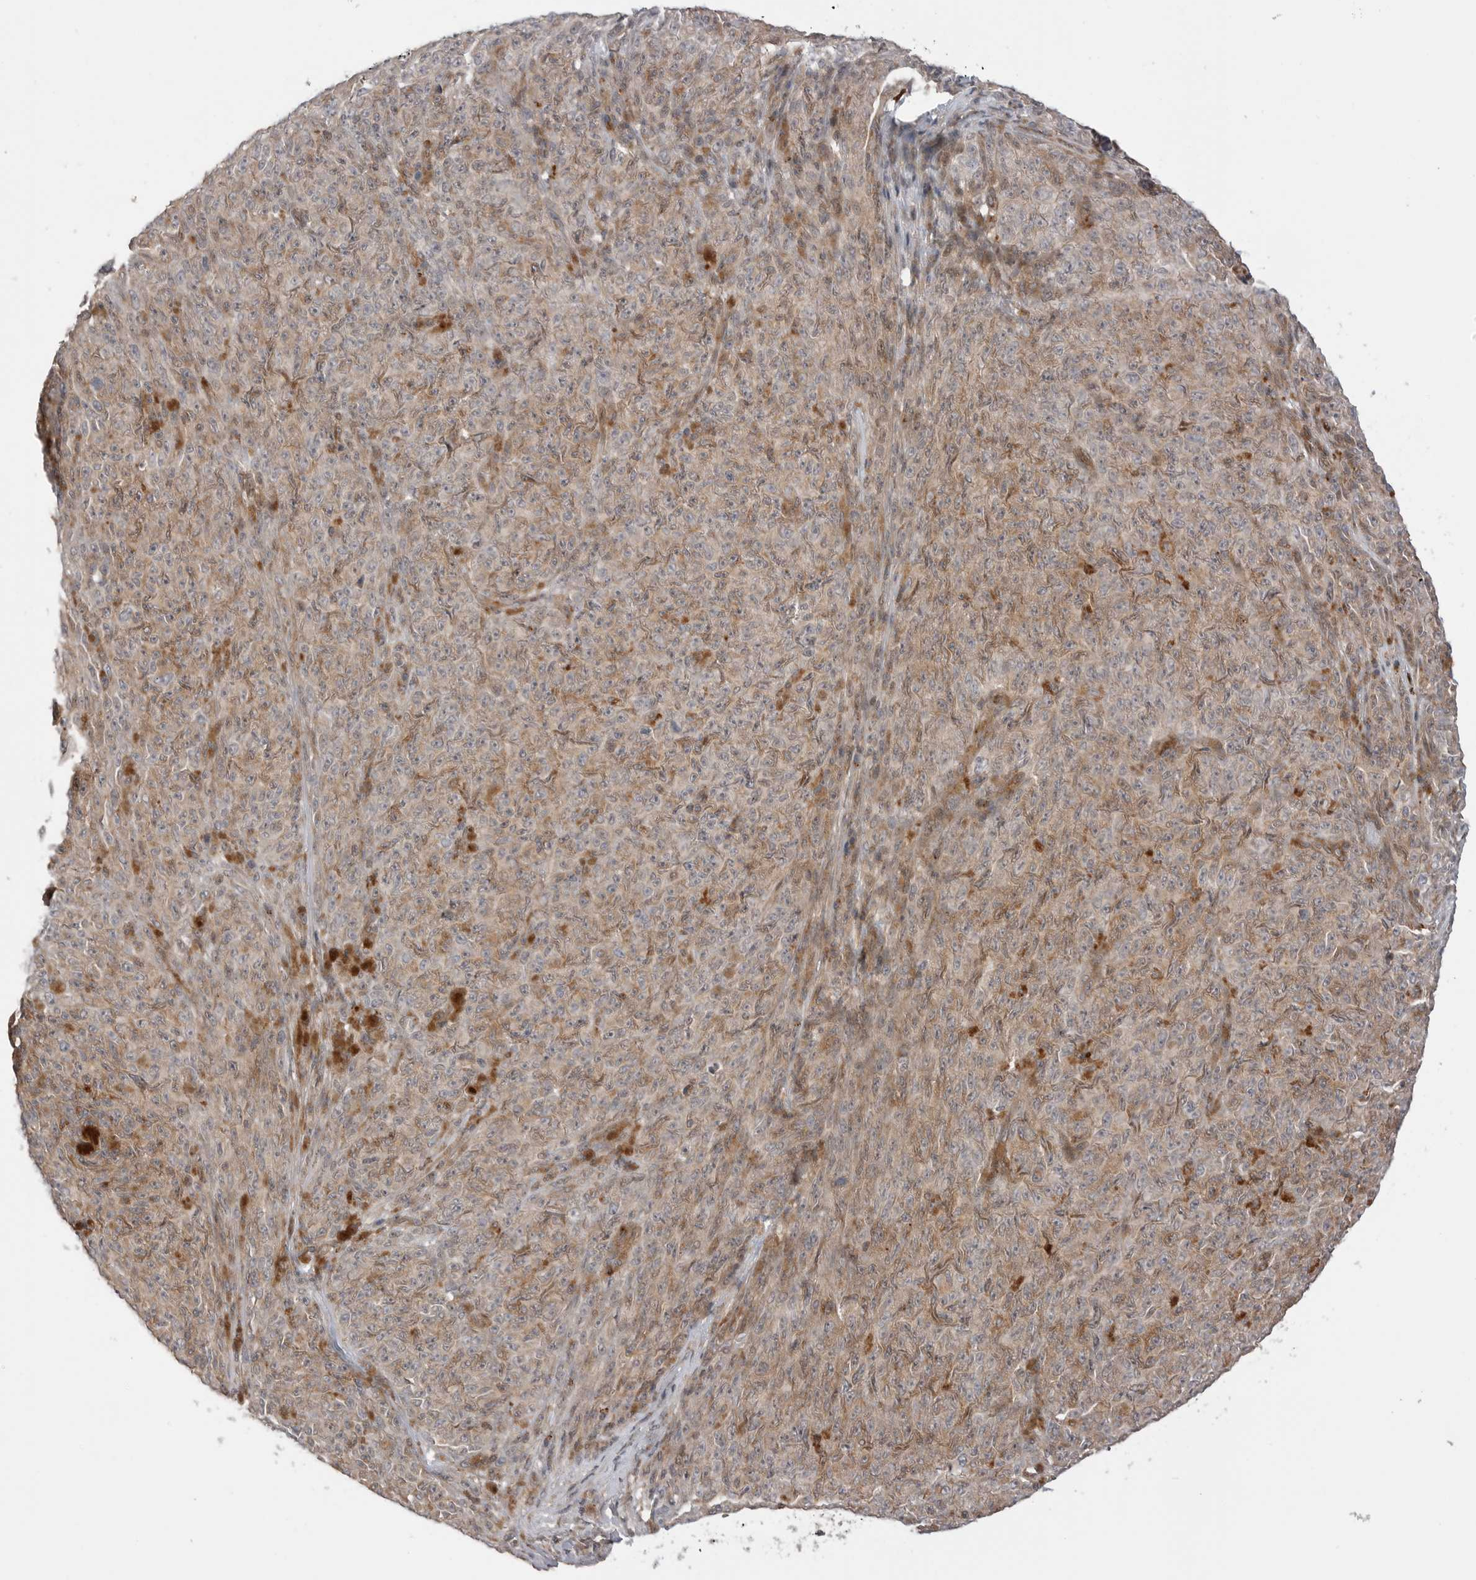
{"staining": {"intensity": "weak", "quantity": "<25%", "location": "cytoplasmic/membranous"}, "tissue": "melanoma", "cell_type": "Tumor cells", "image_type": "cancer", "snomed": [{"axis": "morphology", "description": "Malignant melanoma, NOS"}, {"axis": "topography", "description": "Skin"}], "caption": "Protein analysis of malignant melanoma shows no significant expression in tumor cells.", "gene": "PEAK1", "patient": {"sex": "female", "age": 82}}